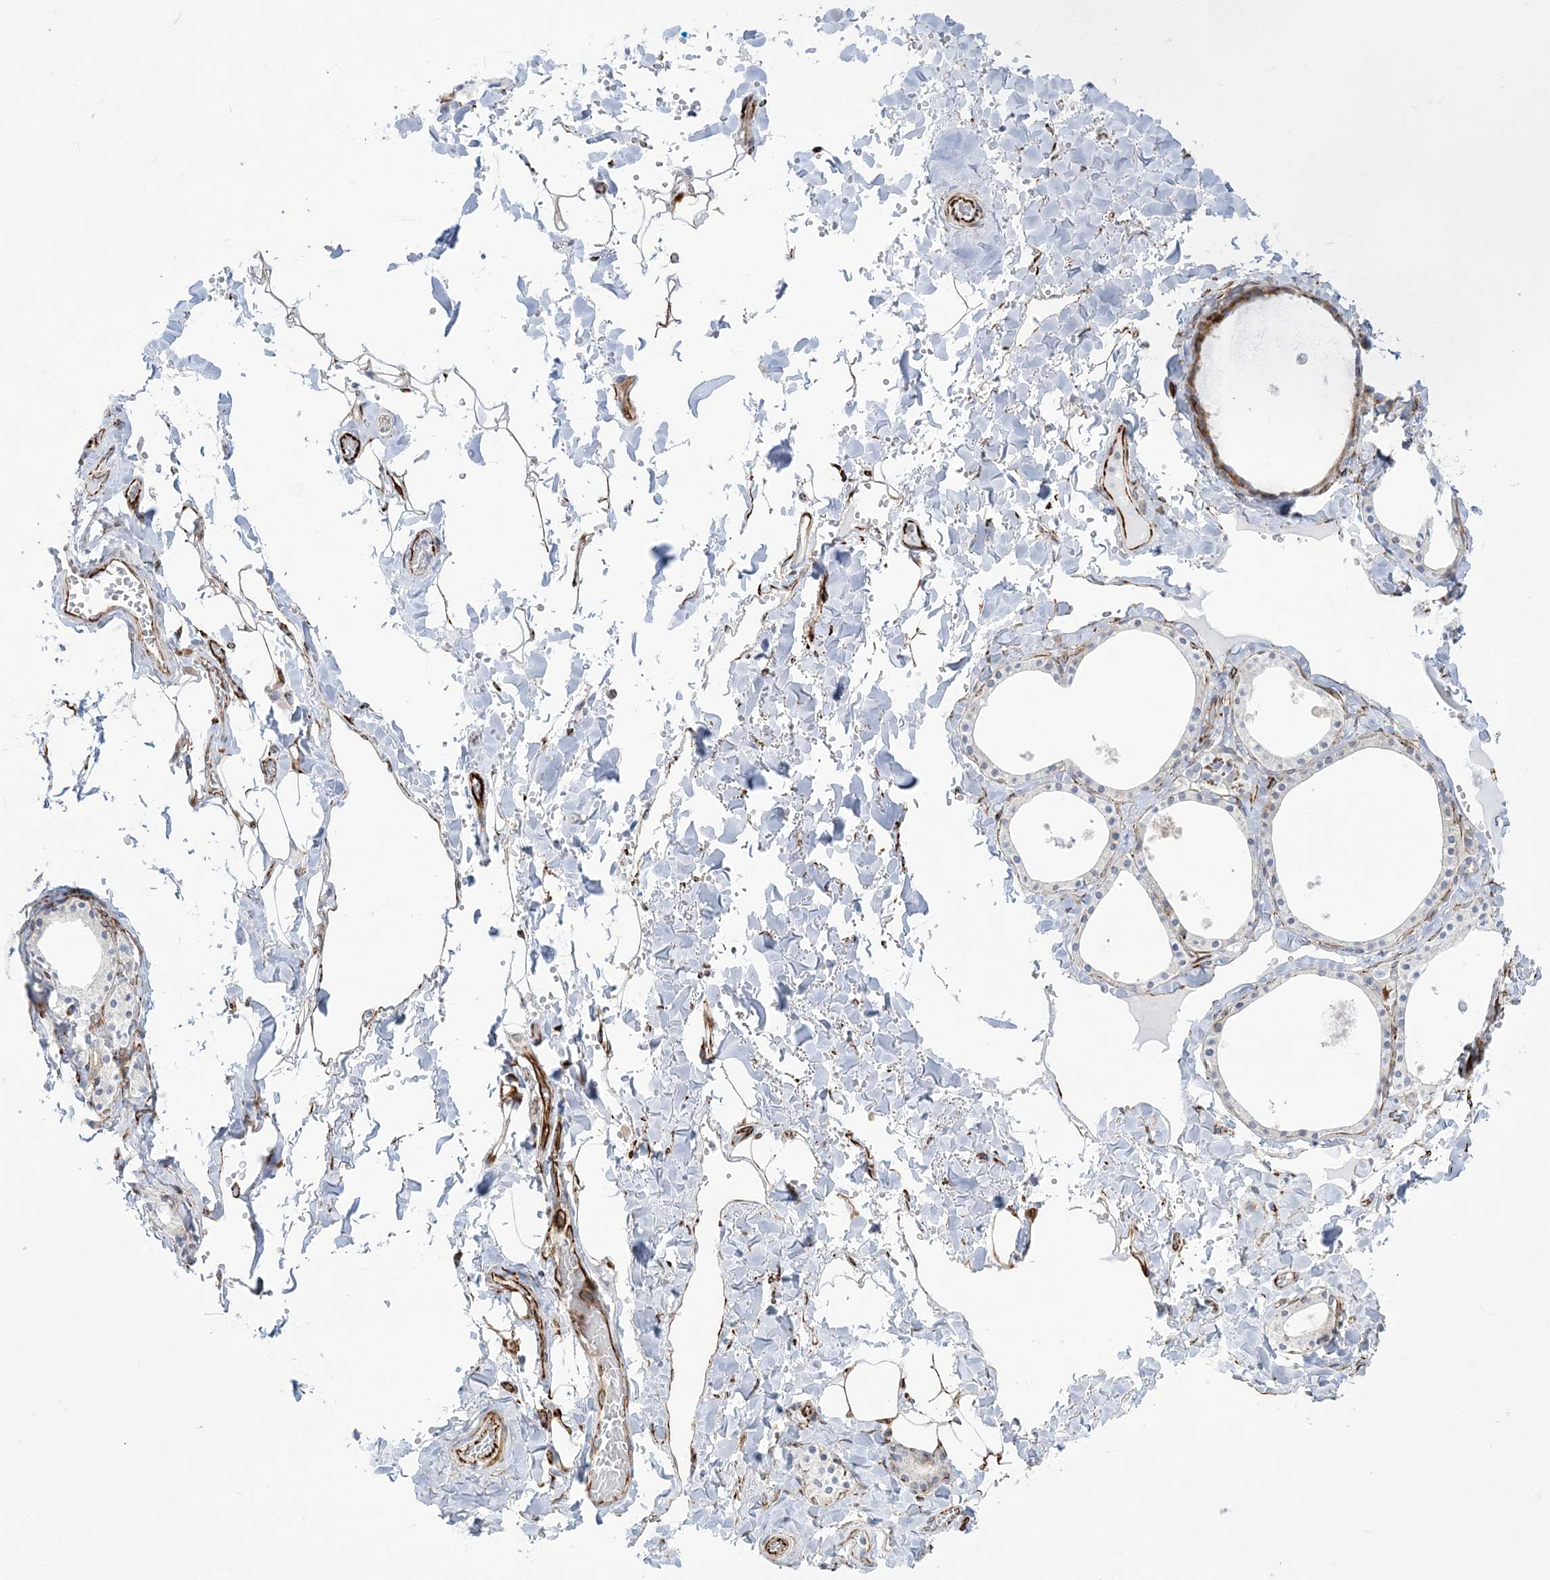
{"staining": {"intensity": "weak", "quantity": "<25%", "location": "cytoplasmic/membranous"}, "tissue": "thyroid gland", "cell_type": "Glandular cells", "image_type": "normal", "snomed": [{"axis": "morphology", "description": "Normal tissue, NOS"}, {"axis": "topography", "description": "Thyroid gland"}], "caption": "An IHC micrograph of benign thyroid gland is shown. There is no staining in glandular cells of thyroid gland.", "gene": "PPIL6", "patient": {"sex": "male", "age": 56}}